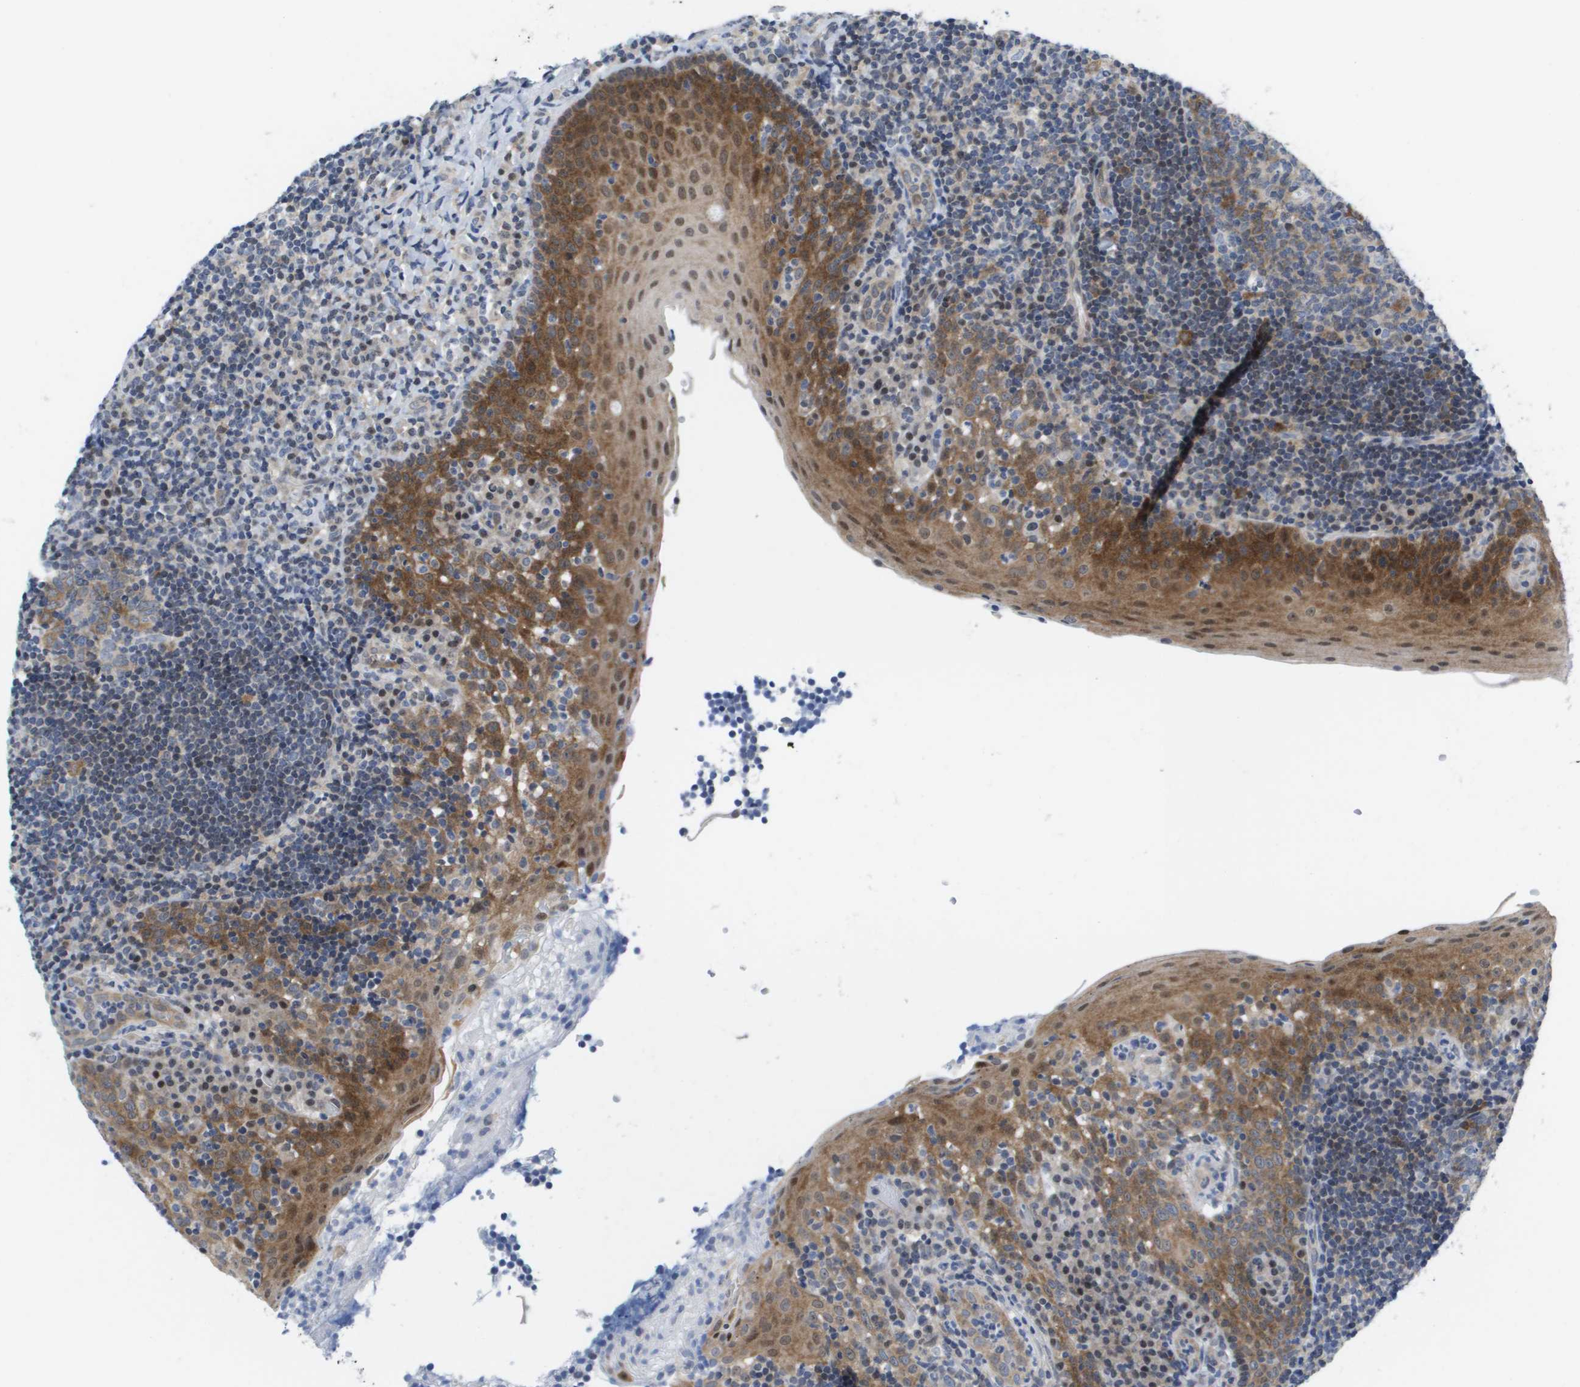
{"staining": {"intensity": "moderate", "quantity": "25%-75%", "location": "cytoplasmic/membranous"}, "tissue": "tonsil", "cell_type": "Germinal center cells", "image_type": "normal", "snomed": [{"axis": "morphology", "description": "Normal tissue, NOS"}, {"axis": "topography", "description": "Tonsil"}], "caption": "An immunohistochemistry (IHC) micrograph of unremarkable tissue is shown. Protein staining in brown highlights moderate cytoplasmic/membranous positivity in tonsil within germinal center cells.", "gene": "FKBP4", "patient": {"sex": "female", "age": 40}}